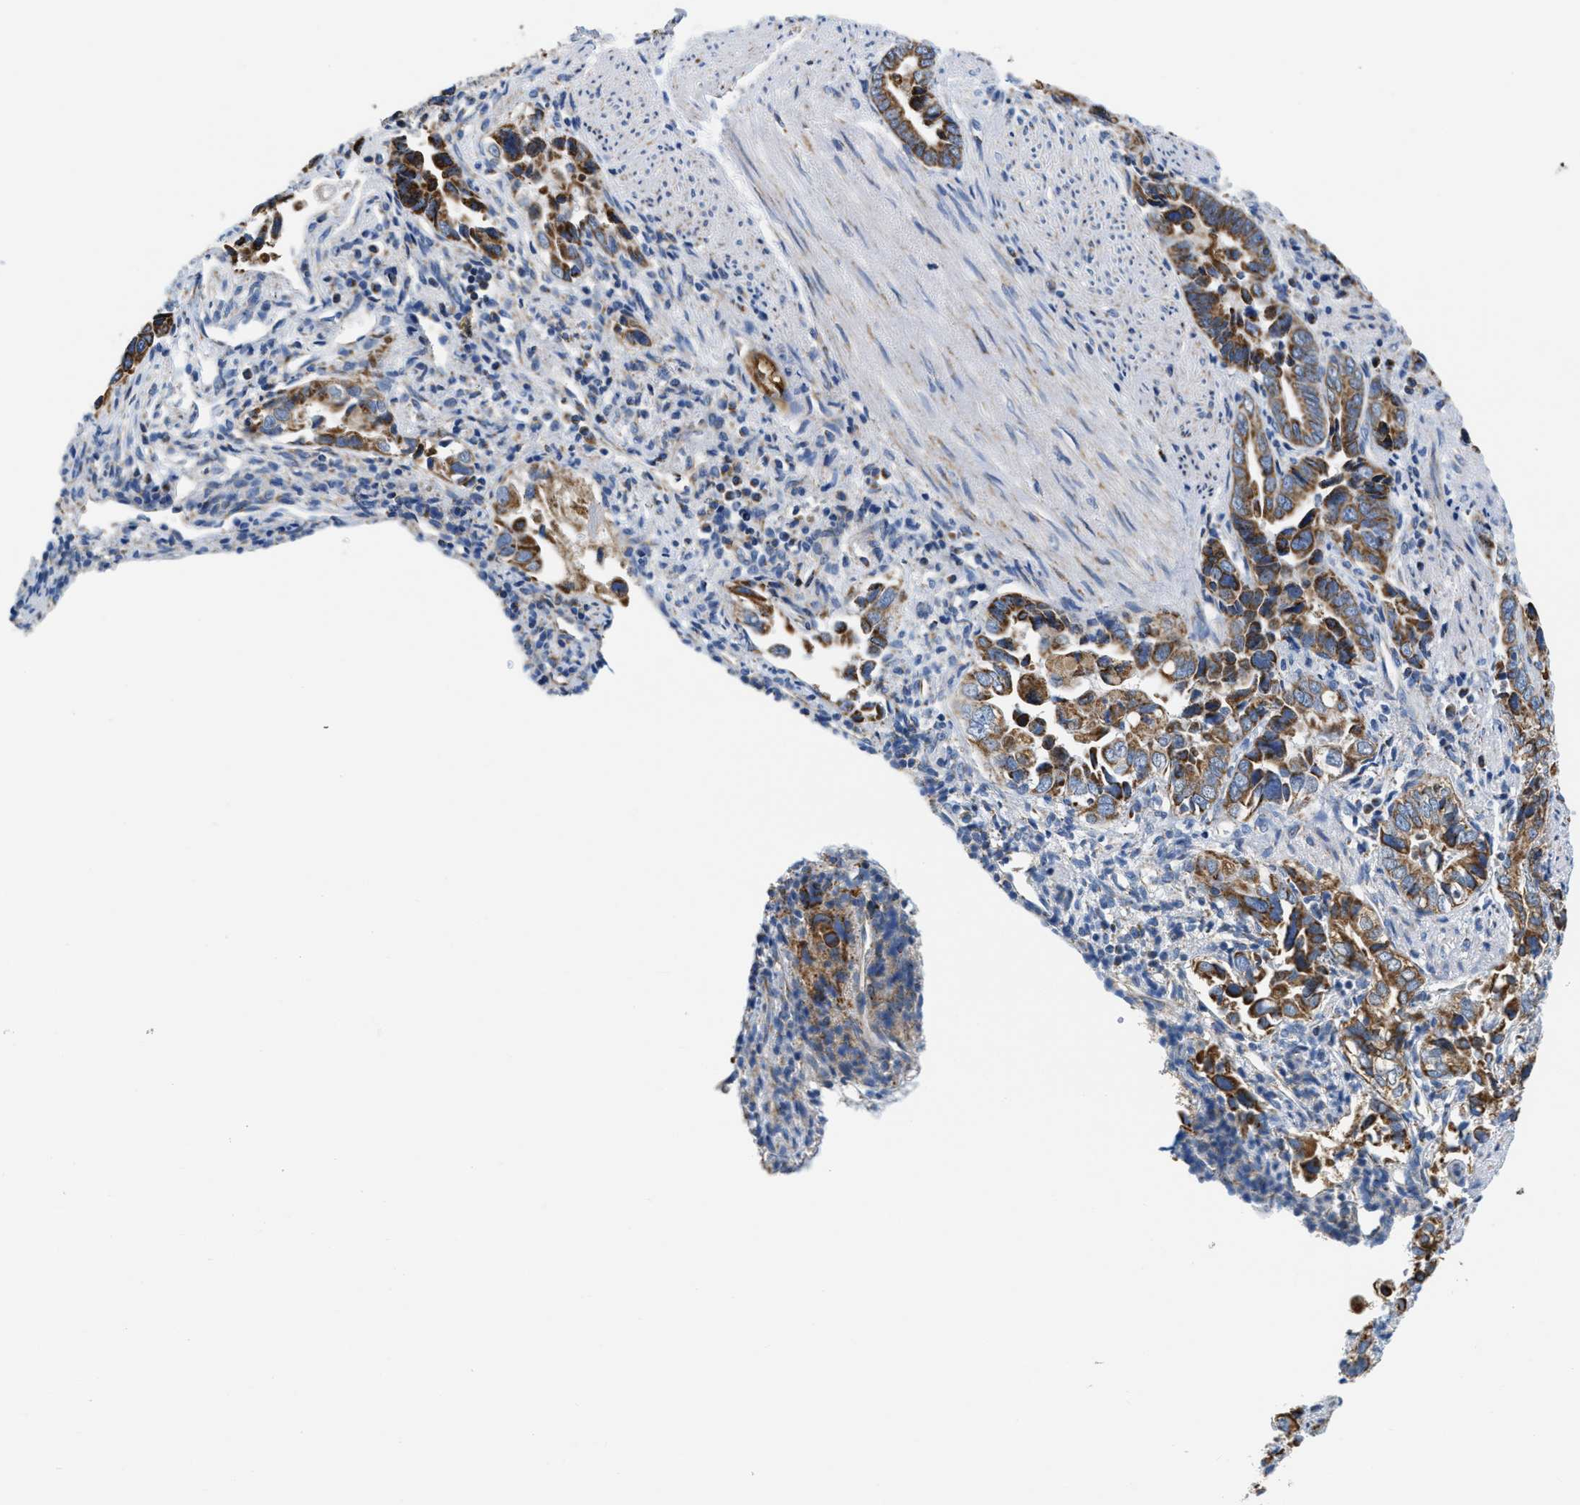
{"staining": {"intensity": "moderate", "quantity": ">75%", "location": "cytoplasmic/membranous"}, "tissue": "liver cancer", "cell_type": "Tumor cells", "image_type": "cancer", "snomed": [{"axis": "morphology", "description": "Cholangiocarcinoma"}, {"axis": "topography", "description": "Liver"}], "caption": "Protein staining exhibits moderate cytoplasmic/membranous expression in approximately >75% of tumor cells in liver cholangiocarcinoma.", "gene": "KCNJ5", "patient": {"sex": "female", "age": 79}}